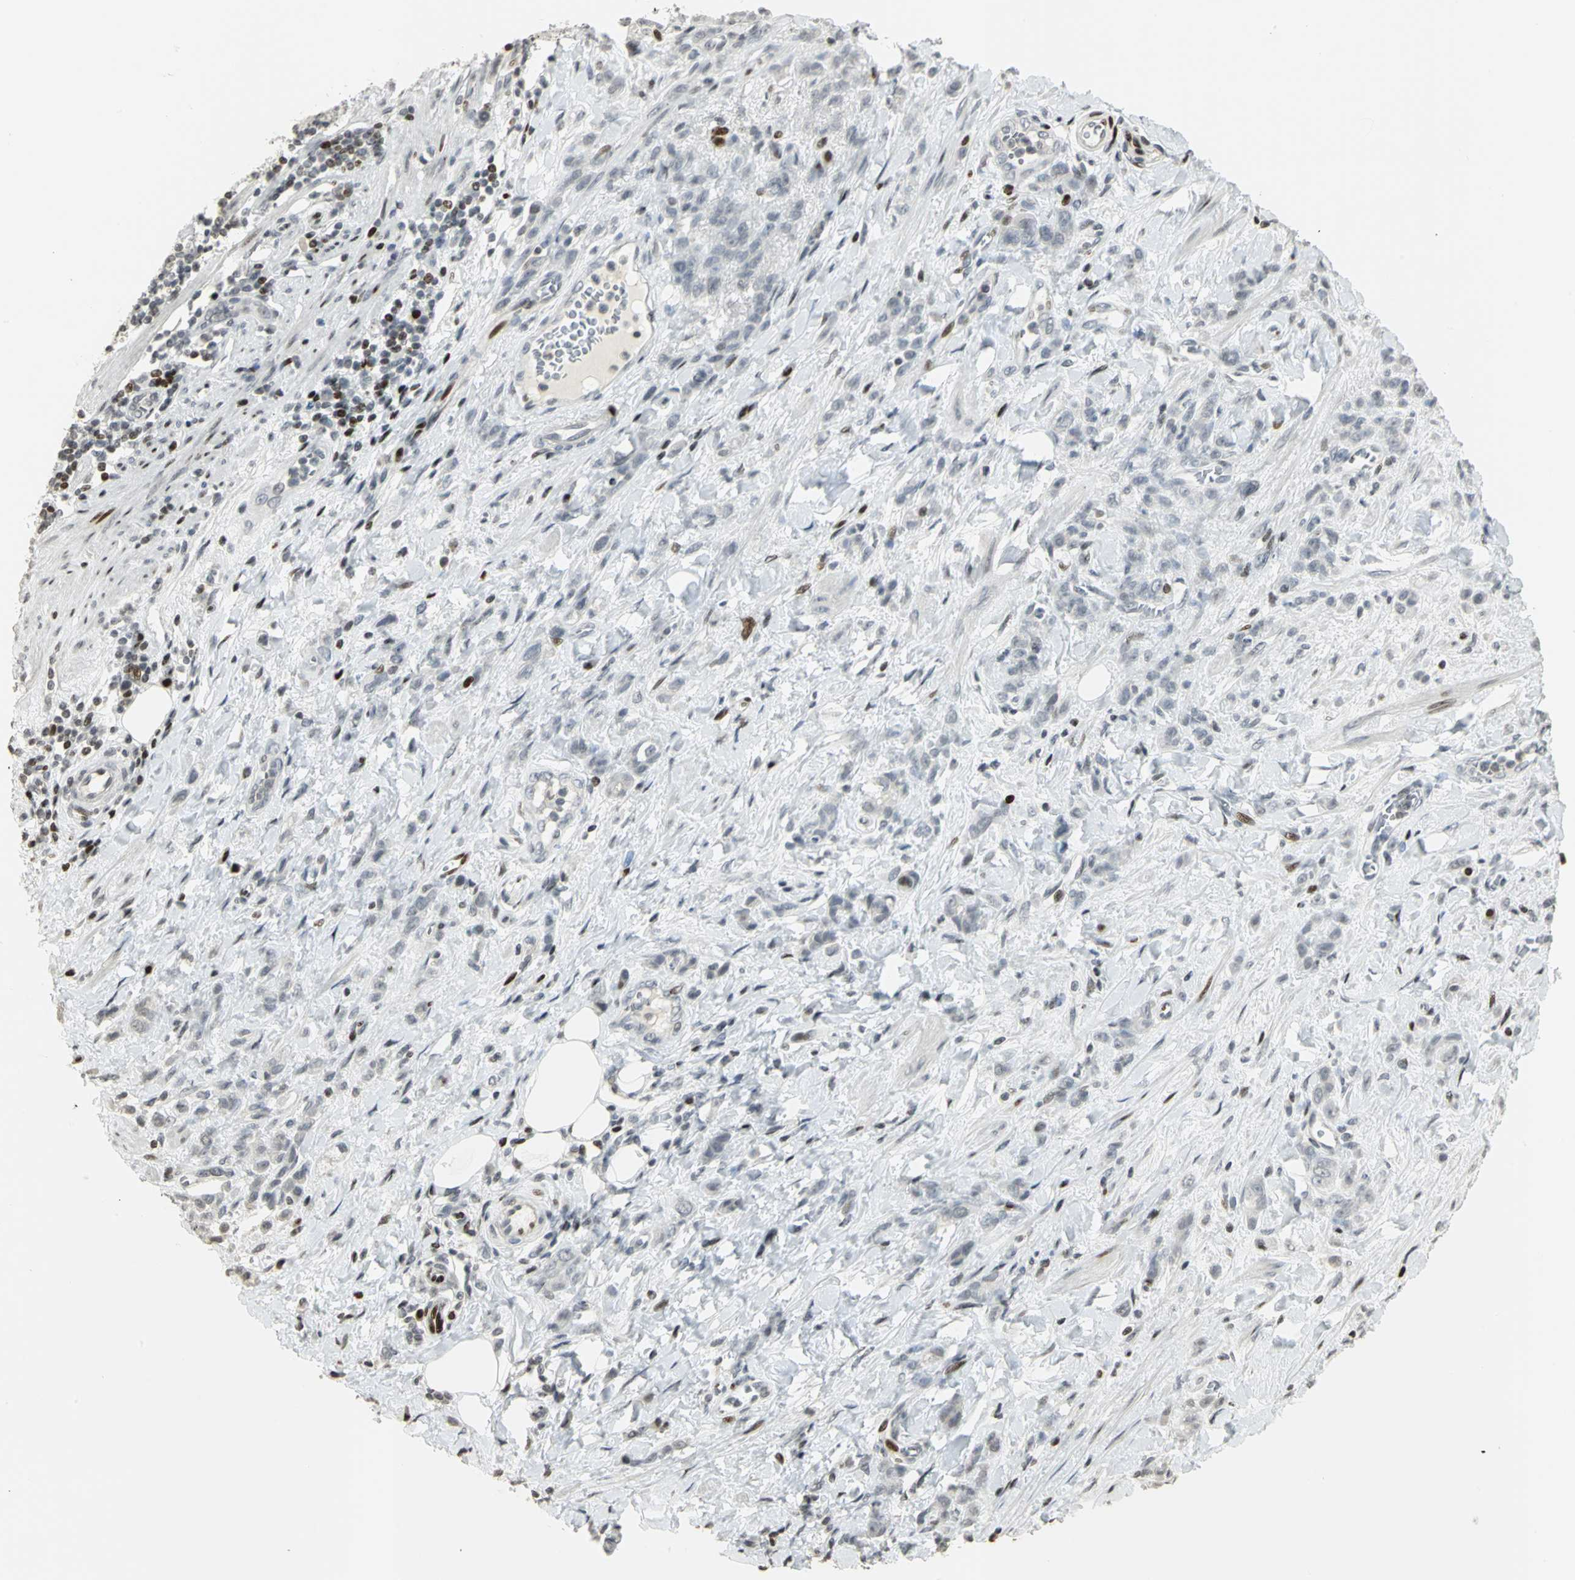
{"staining": {"intensity": "negative", "quantity": "none", "location": "none"}, "tissue": "stomach cancer", "cell_type": "Tumor cells", "image_type": "cancer", "snomed": [{"axis": "morphology", "description": "Adenocarcinoma, NOS"}, {"axis": "topography", "description": "Stomach"}], "caption": "An immunohistochemistry photomicrograph of stomach cancer is shown. There is no staining in tumor cells of stomach cancer.", "gene": "KDM1A", "patient": {"sex": "male", "age": 82}}